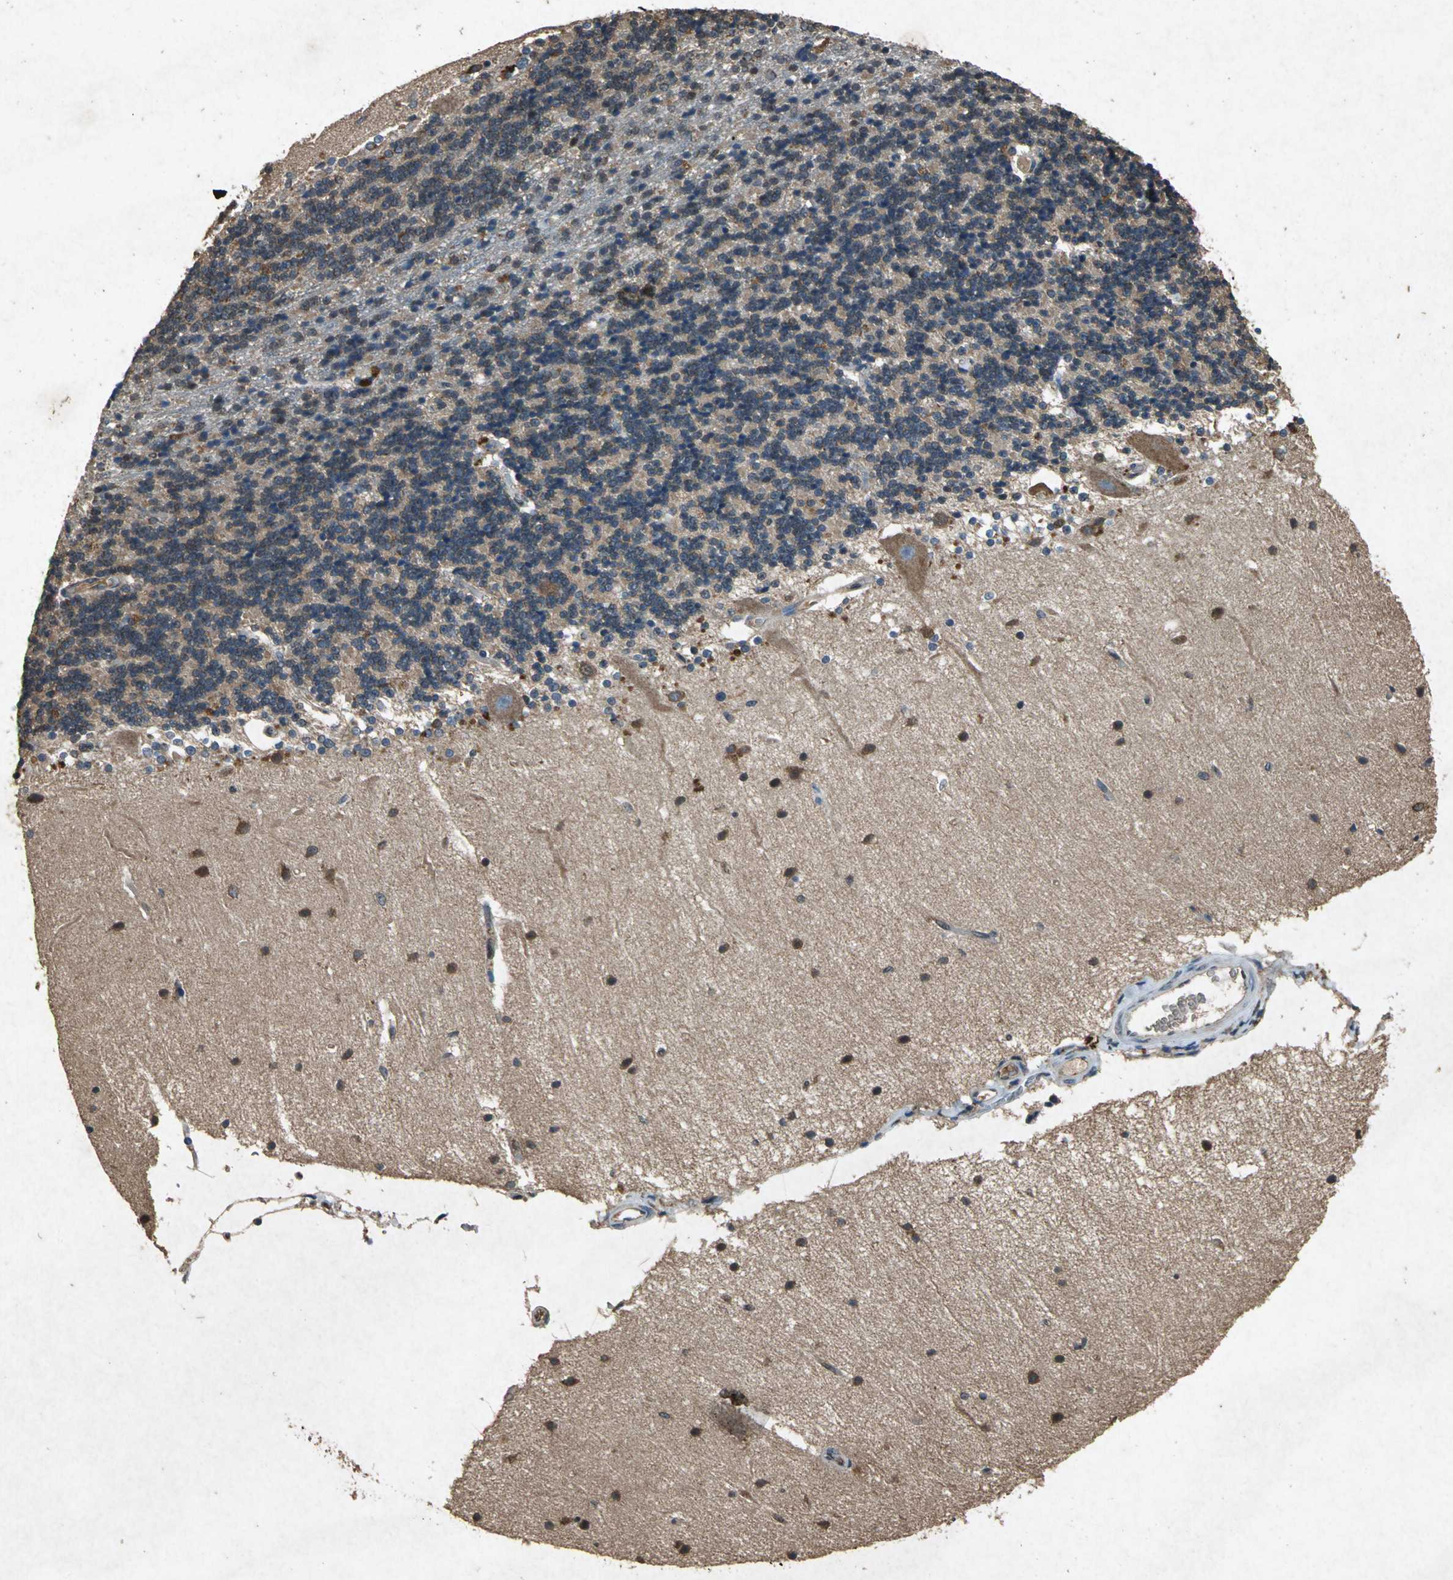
{"staining": {"intensity": "weak", "quantity": ">75%", "location": "cytoplasmic/membranous"}, "tissue": "cerebellum", "cell_type": "Cells in granular layer", "image_type": "normal", "snomed": [{"axis": "morphology", "description": "Normal tissue, NOS"}, {"axis": "topography", "description": "Cerebellum"}], "caption": "Protein expression by immunohistochemistry exhibits weak cytoplasmic/membranous expression in approximately >75% of cells in granular layer in normal cerebellum. (brown staining indicates protein expression, while blue staining denotes nuclei).", "gene": "HSP90AB1", "patient": {"sex": "female", "age": 54}}